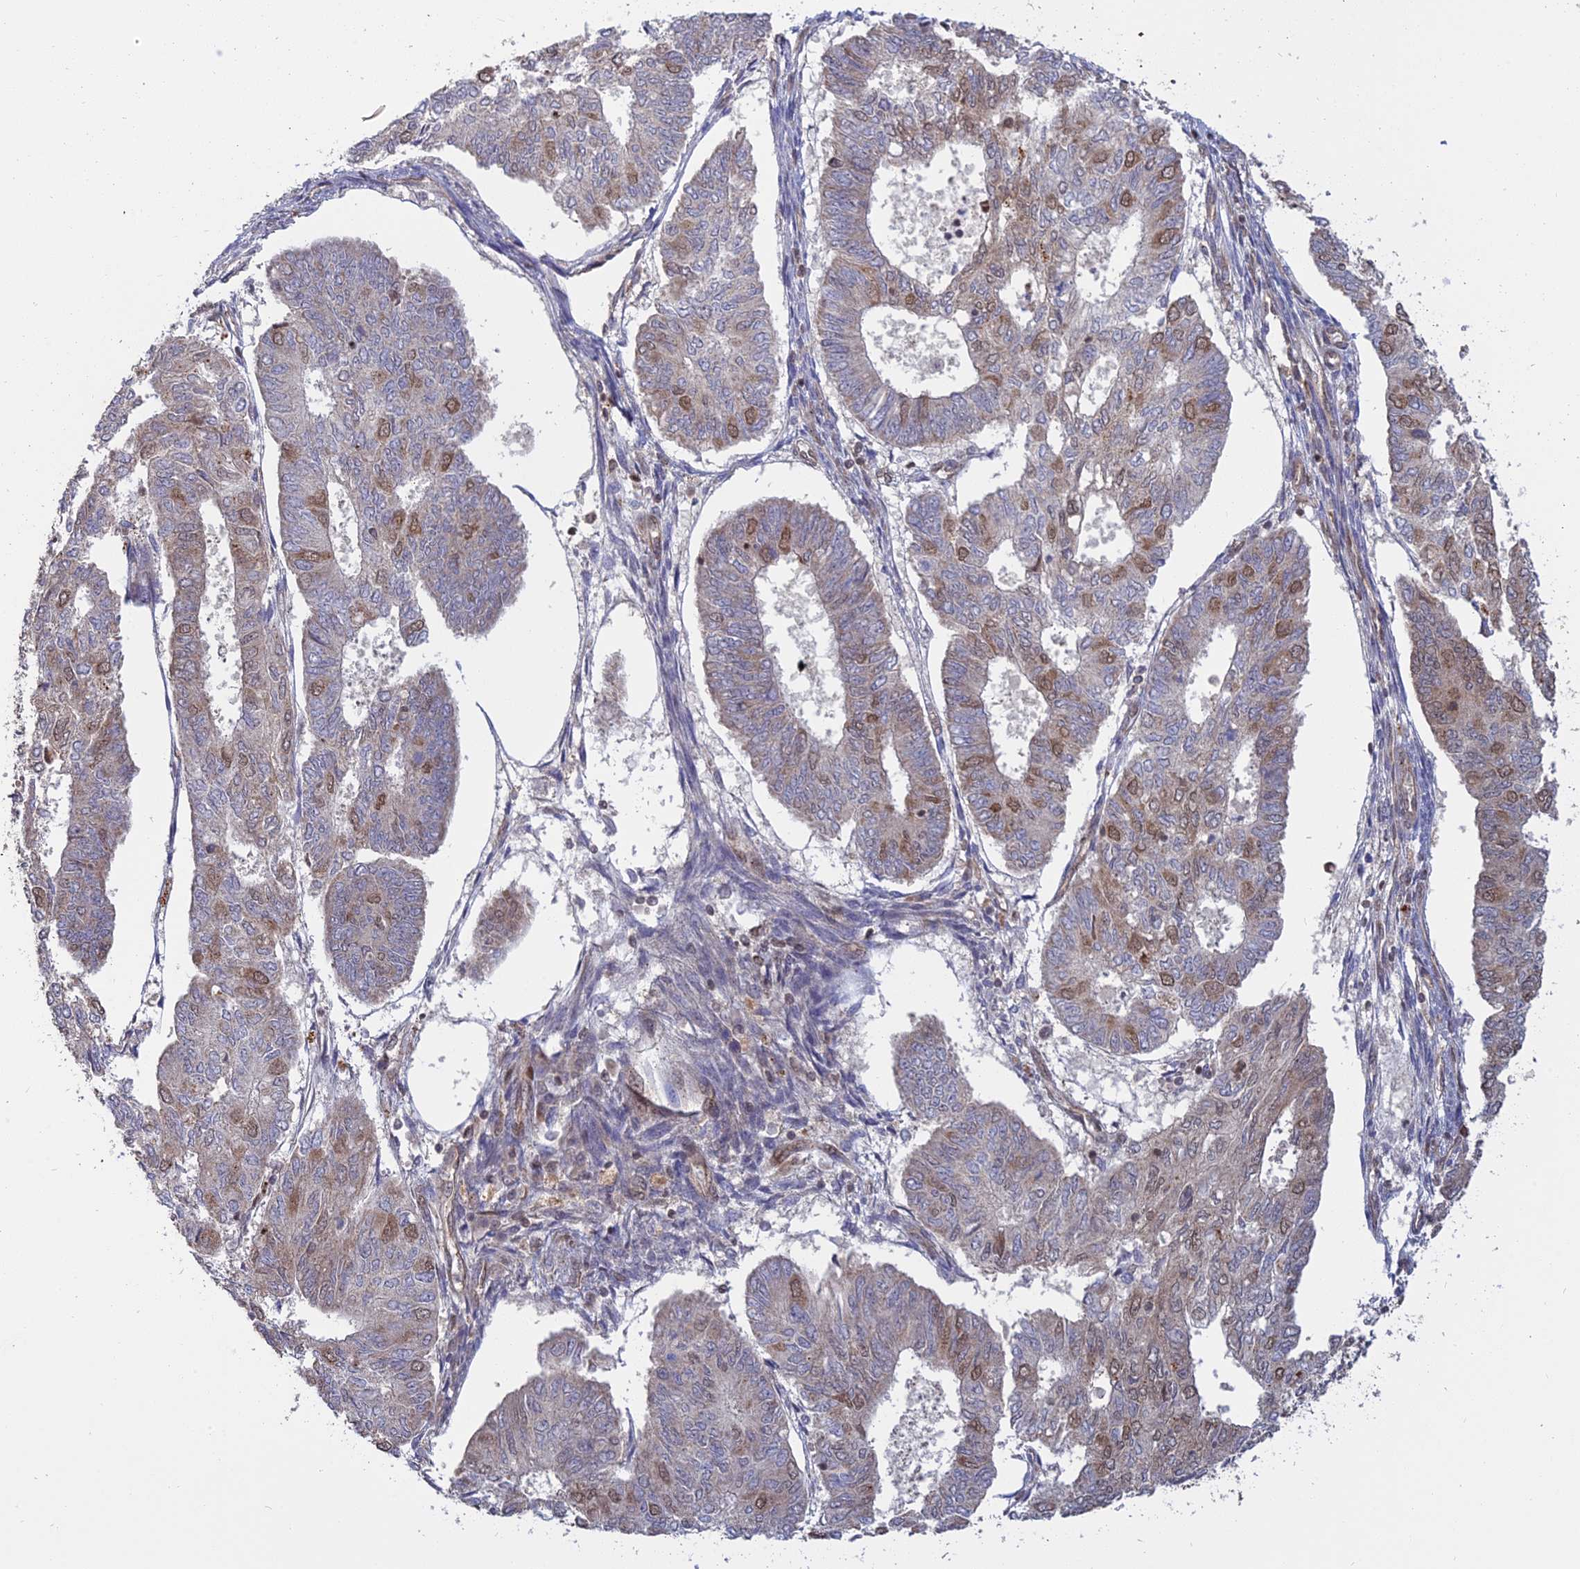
{"staining": {"intensity": "moderate", "quantity": "25%-75%", "location": "nuclear"}, "tissue": "endometrial cancer", "cell_type": "Tumor cells", "image_type": "cancer", "snomed": [{"axis": "morphology", "description": "Adenocarcinoma, NOS"}, {"axis": "topography", "description": "Endometrium"}], "caption": "A brown stain labels moderate nuclear staining of a protein in human endometrial cancer tumor cells.", "gene": "PKIG", "patient": {"sex": "female", "age": 68}}